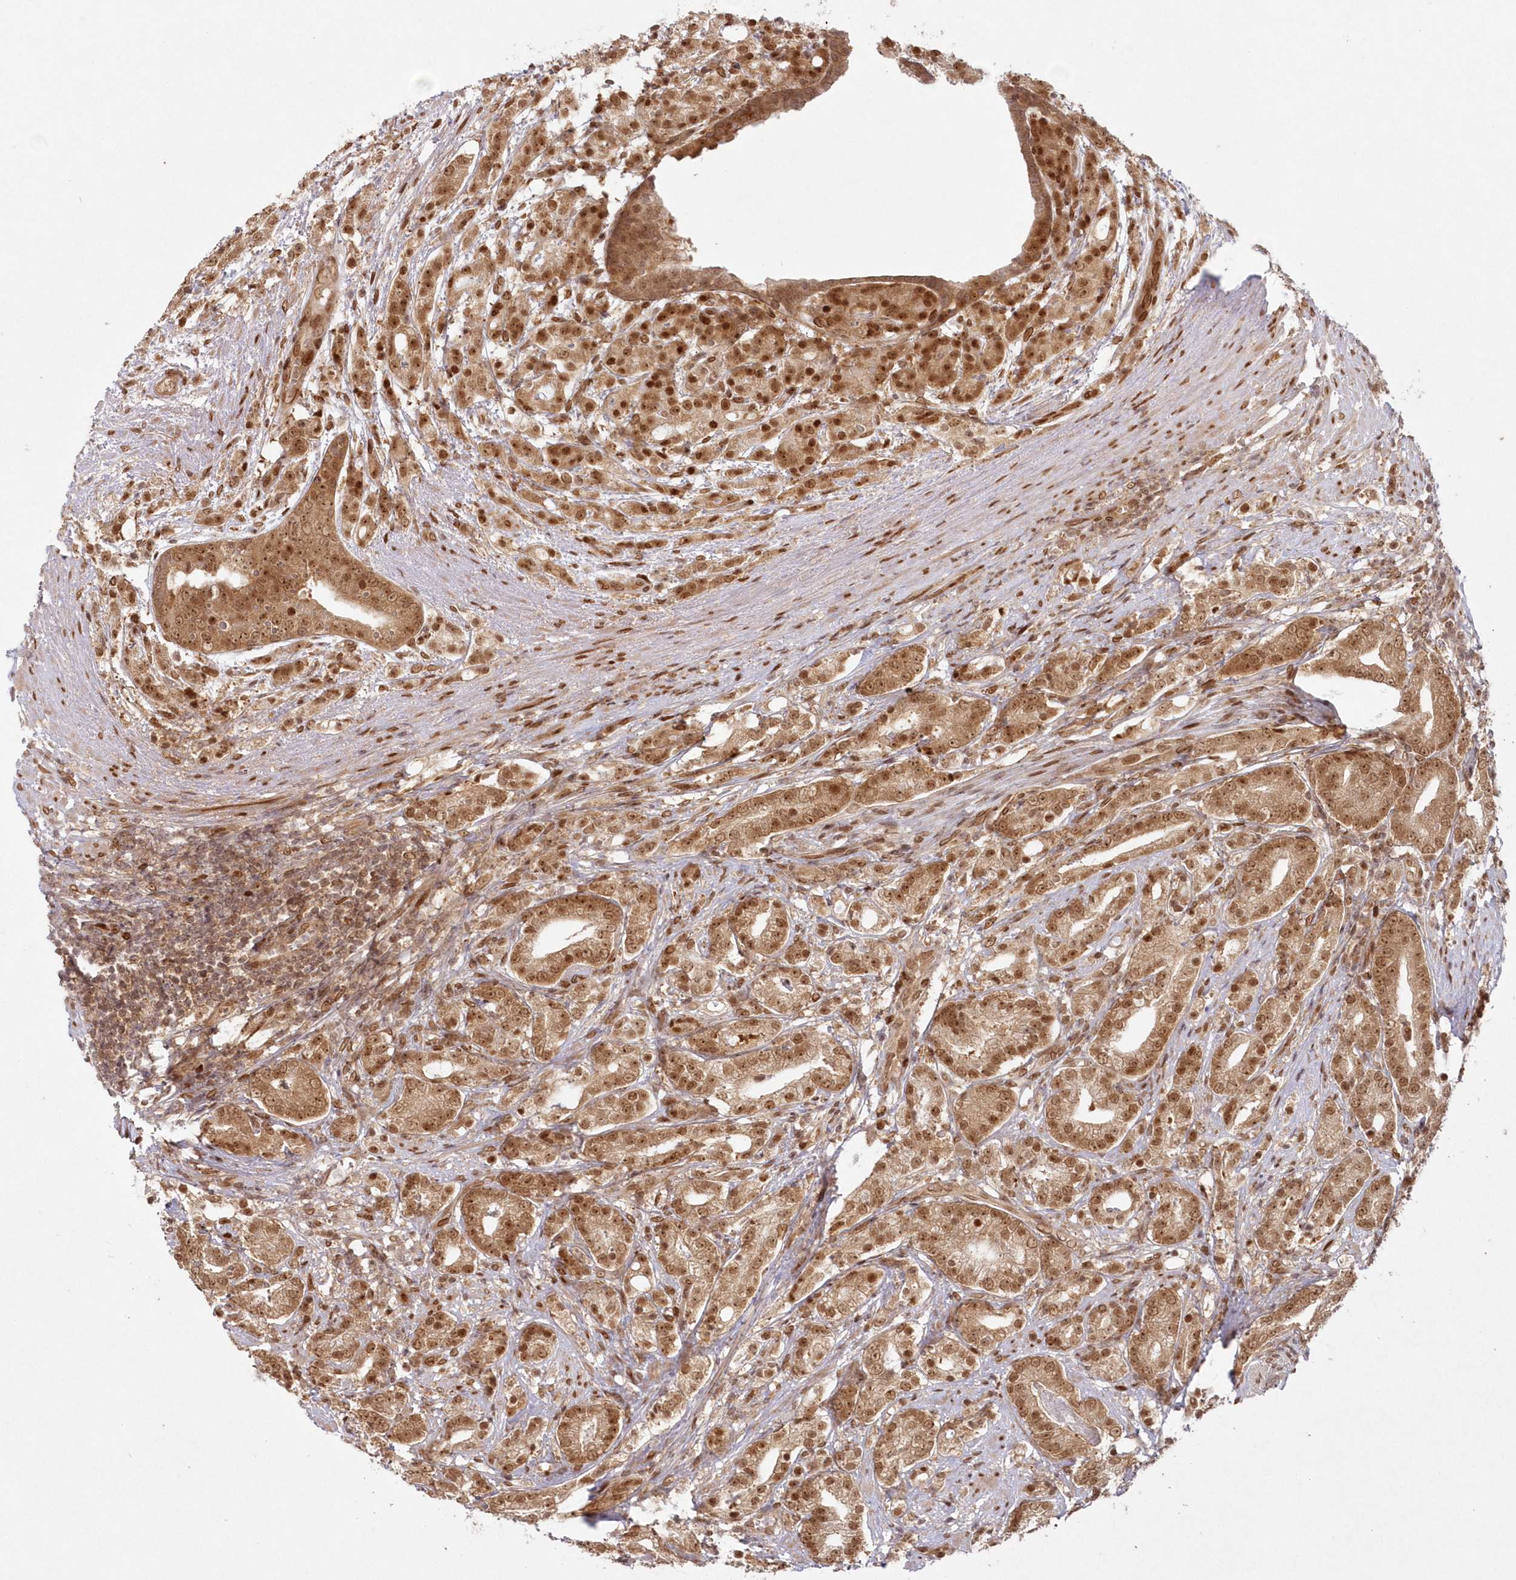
{"staining": {"intensity": "moderate", "quantity": ">75%", "location": "cytoplasmic/membranous,nuclear"}, "tissue": "prostate cancer", "cell_type": "Tumor cells", "image_type": "cancer", "snomed": [{"axis": "morphology", "description": "Adenocarcinoma, High grade"}, {"axis": "topography", "description": "Prostate"}], "caption": "Approximately >75% of tumor cells in adenocarcinoma (high-grade) (prostate) show moderate cytoplasmic/membranous and nuclear protein staining as visualized by brown immunohistochemical staining.", "gene": "TOGARAM2", "patient": {"sex": "male", "age": 57}}